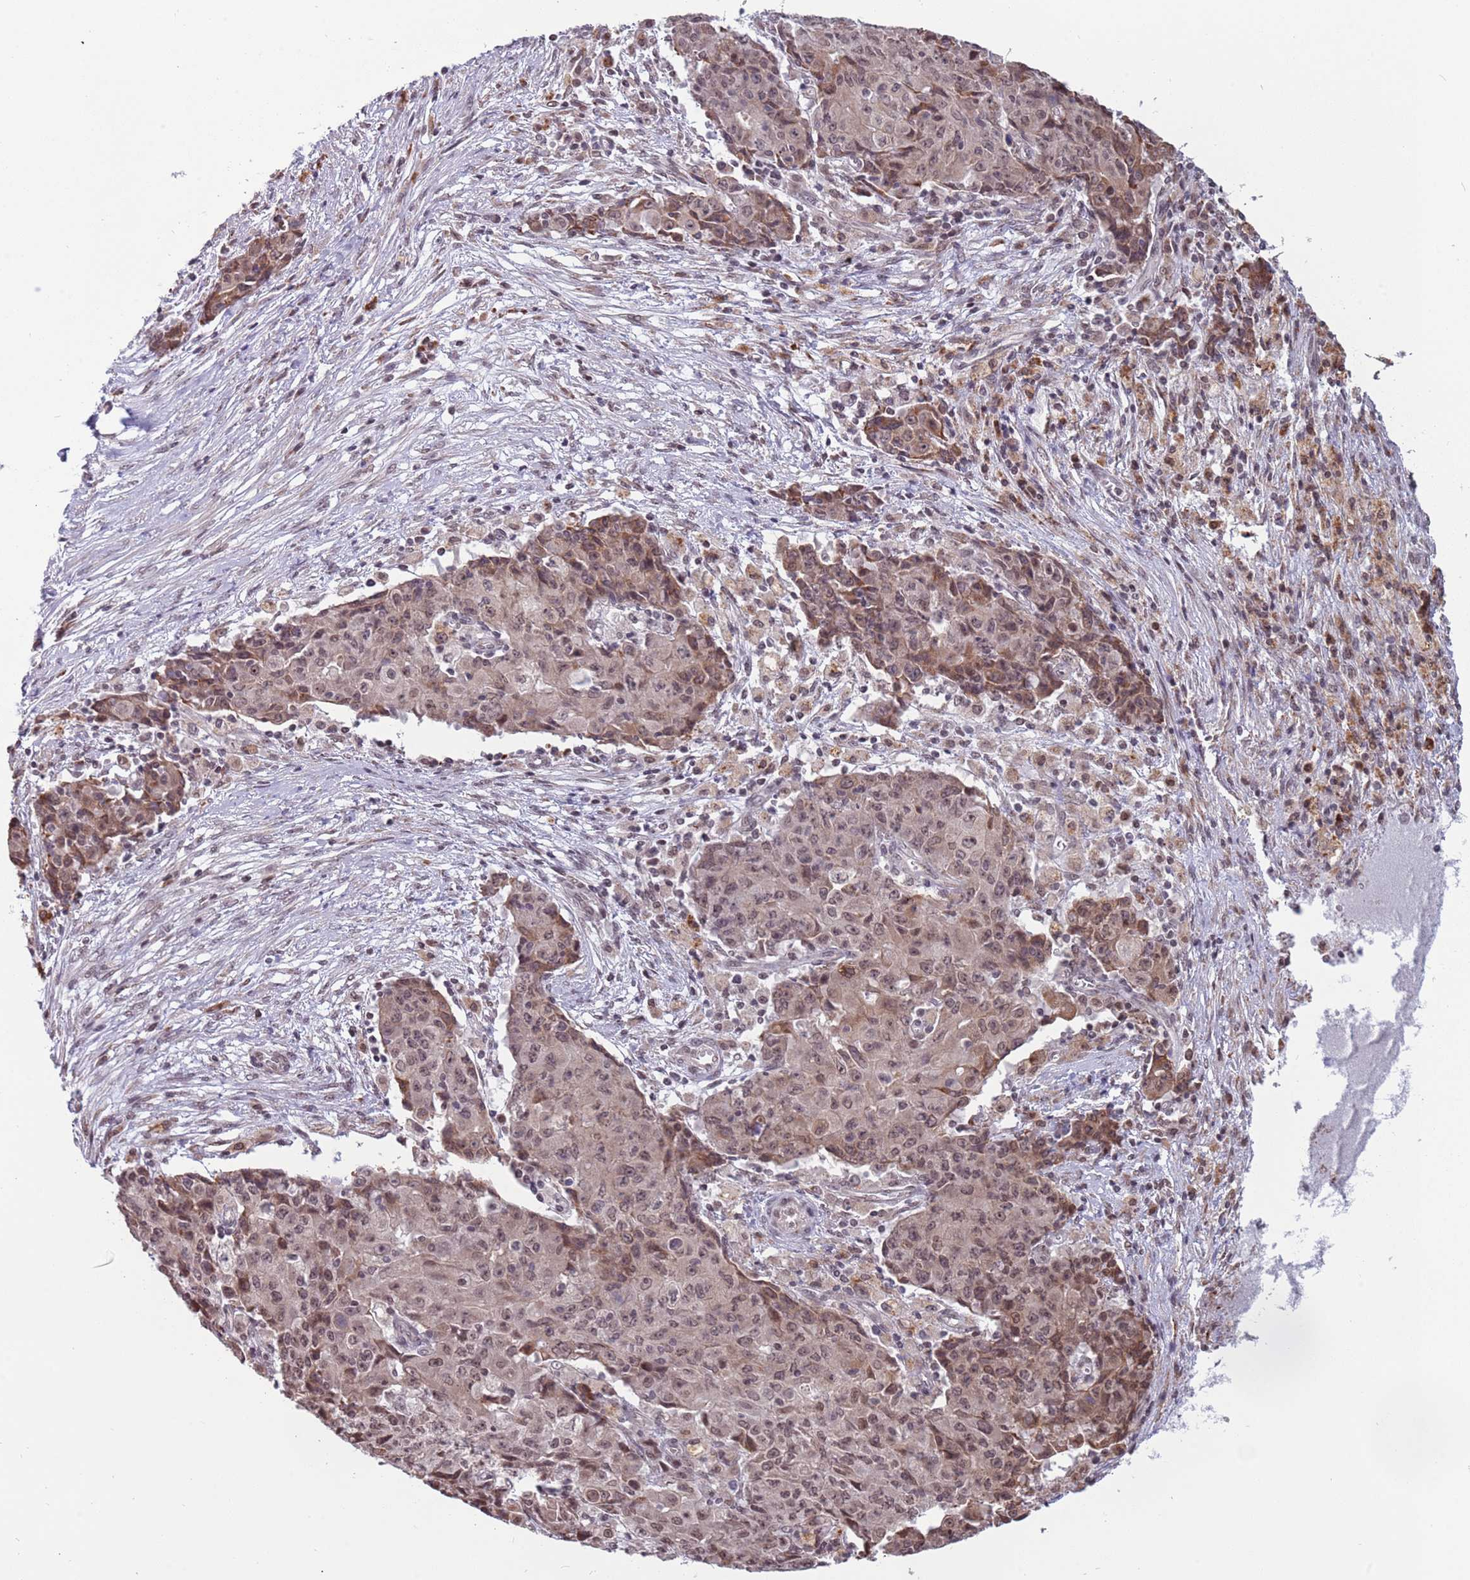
{"staining": {"intensity": "weak", "quantity": ">75%", "location": "cytoplasmic/membranous,nuclear"}, "tissue": "ovarian cancer", "cell_type": "Tumor cells", "image_type": "cancer", "snomed": [{"axis": "morphology", "description": "Carcinoma, endometroid"}, {"axis": "topography", "description": "Ovary"}], "caption": "Ovarian cancer (endometroid carcinoma) was stained to show a protein in brown. There is low levels of weak cytoplasmic/membranous and nuclear positivity in about >75% of tumor cells.", "gene": "BARD1", "patient": {"sex": "female", "age": 42}}